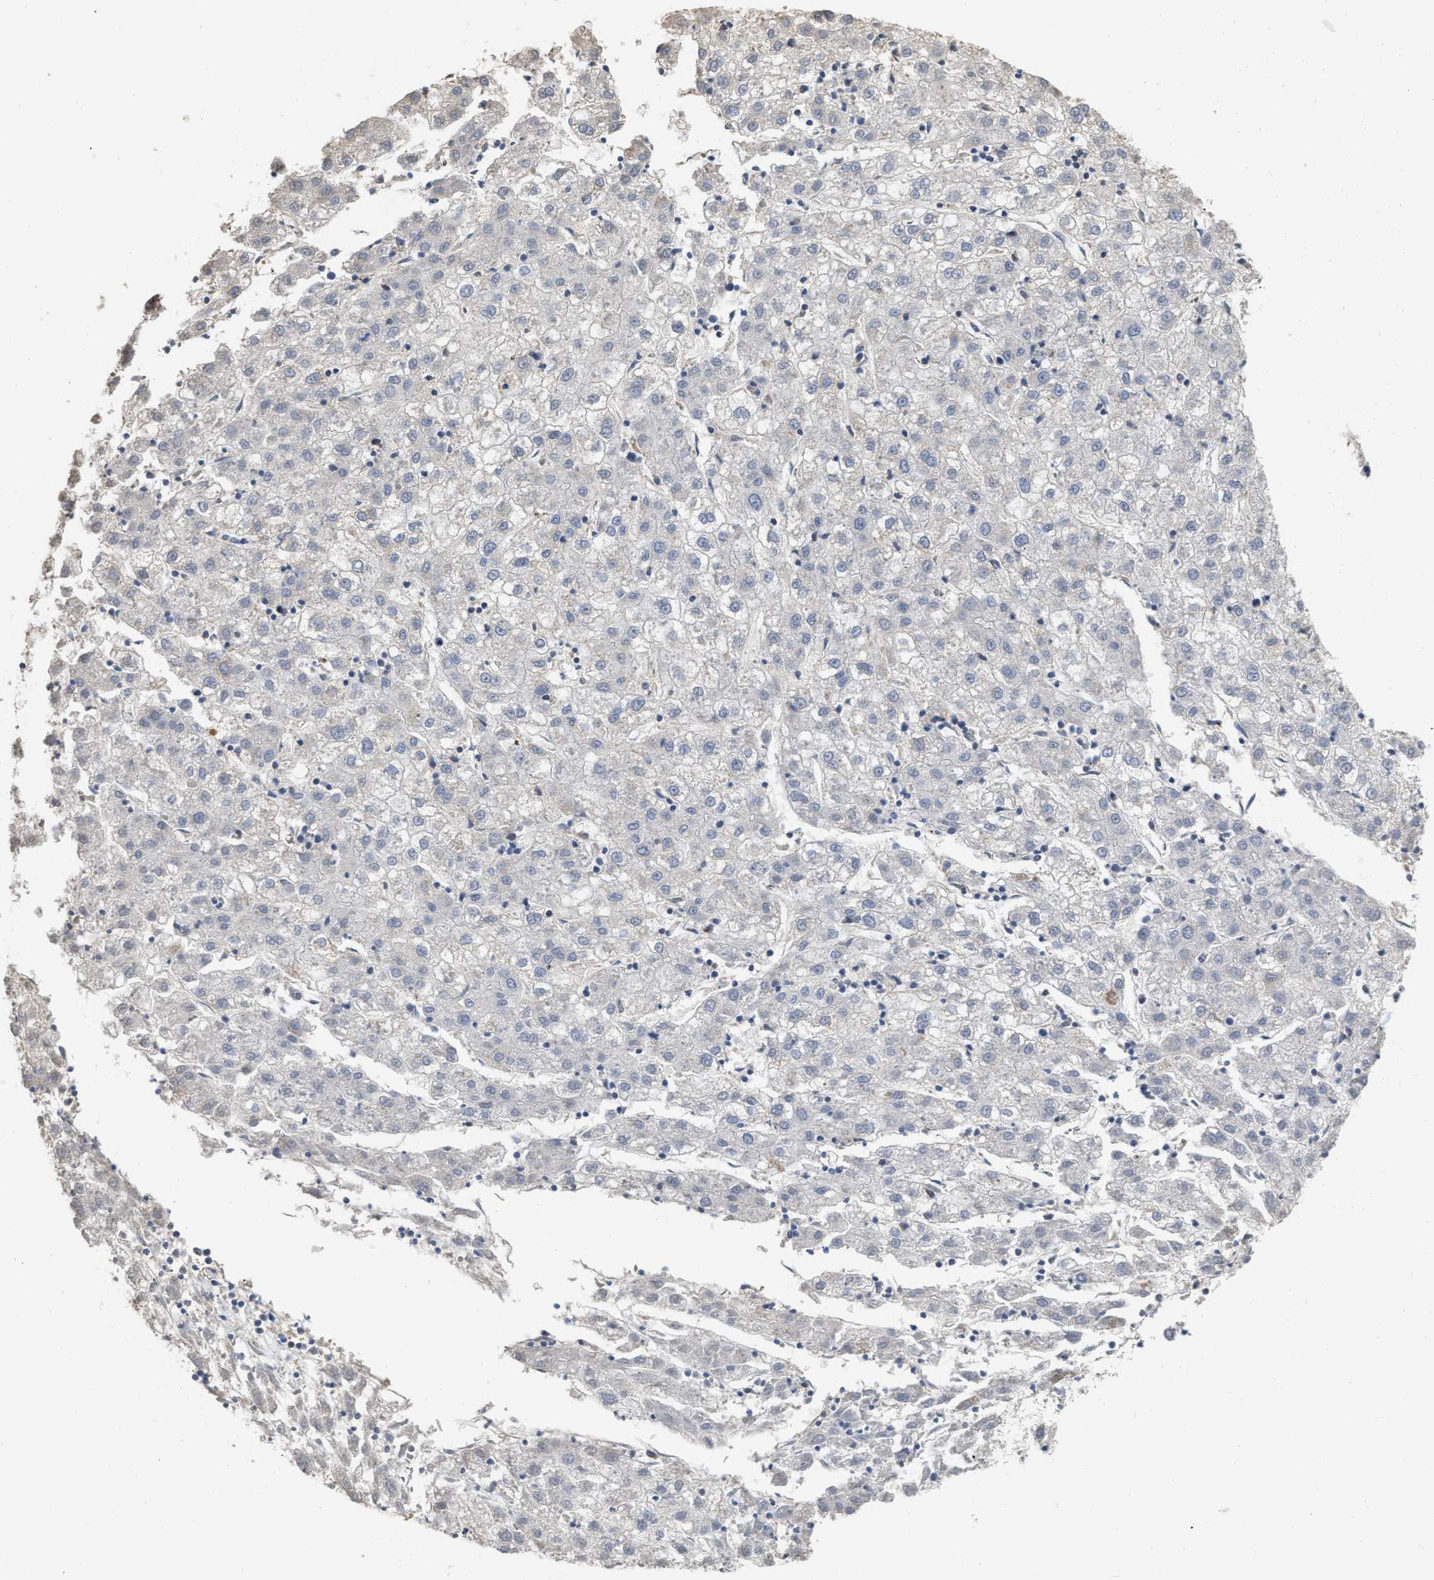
{"staining": {"intensity": "negative", "quantity": "none", "location": "none"}, "tissue": "liver cancer", "cell_type": "Tumor cells", "image_type": "cancer", "snomed": [{"axis": "morphology", "description": "Carcinoma, Hepatocellular, NOS"}, {"axis": "topography", "description": "Liver"}], "caption": "Protein analysis of liver cancer (hepatocellular carcinoma) displays no significant staining in tumor cells.", "gene": "CBLB", "patient": {"sex": "male", "age": 72}}